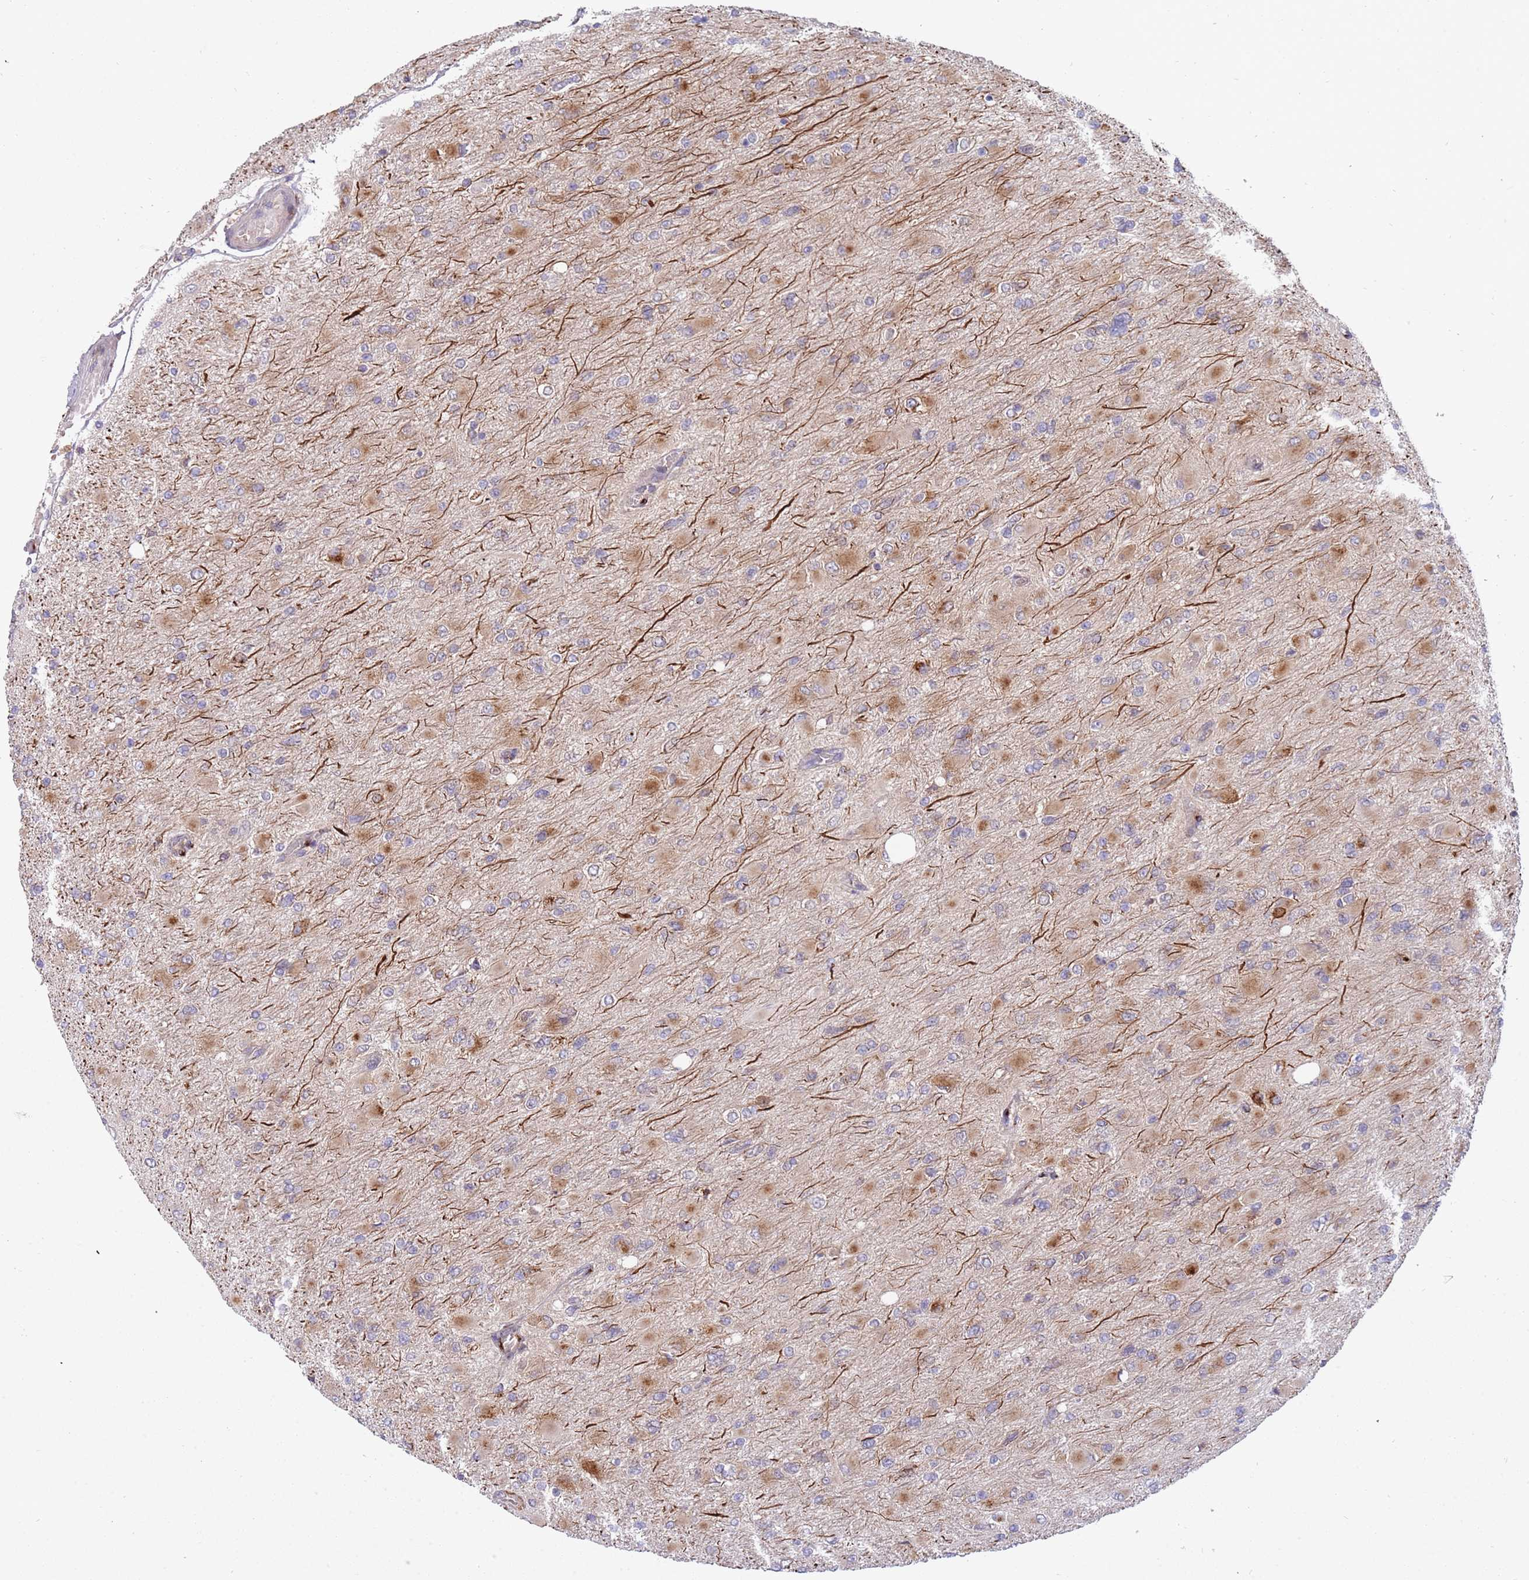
{"staining": {"intensity": "moderate", "quantity": "25%-75%", "location": "cytoplasmic/membranous"}, "tissue": "glioma", "cell_type": "Tumor cells", "image_type": "cancer", "snomed": [{"axis": "morphology", "description": "Glioma, malignant, High grade"}, {"axis": "topography", "description": "Cerebral cortex"}], "caption": "Human malignant glioma (high-grade) stained with a protein marker displays moderate staining in tumor cells.", "gene": "BTBD7", "patient": {"sex": "female", "age": 36}}